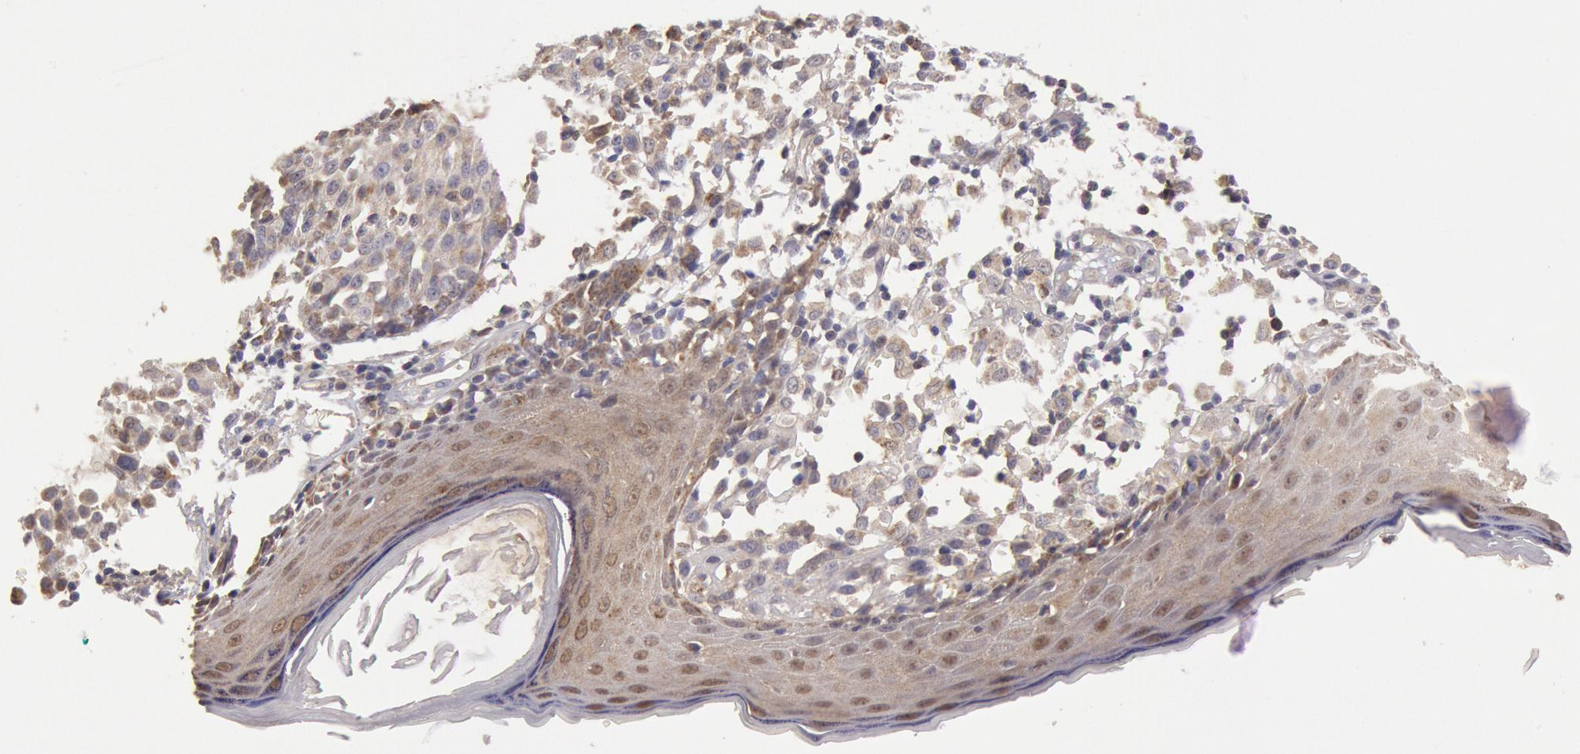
{"staining": {"intensity": "negative", "quantity": "none", "location": "none"}, "tissue": "melanoma", "cell_type": "Tumor cells", "image_type": "cancer", "snomed": [{"axis": "morphology", "description": "Malignant melanoma, NOS"}, {"axis": "topography", "description": "Skin"}], "caption": "Immunohistochemical staining of malignant melanoma exhibits no significant expression in tumor cells.", "gene": "MPST", "patient": {"sex": "female", "age": 49}}